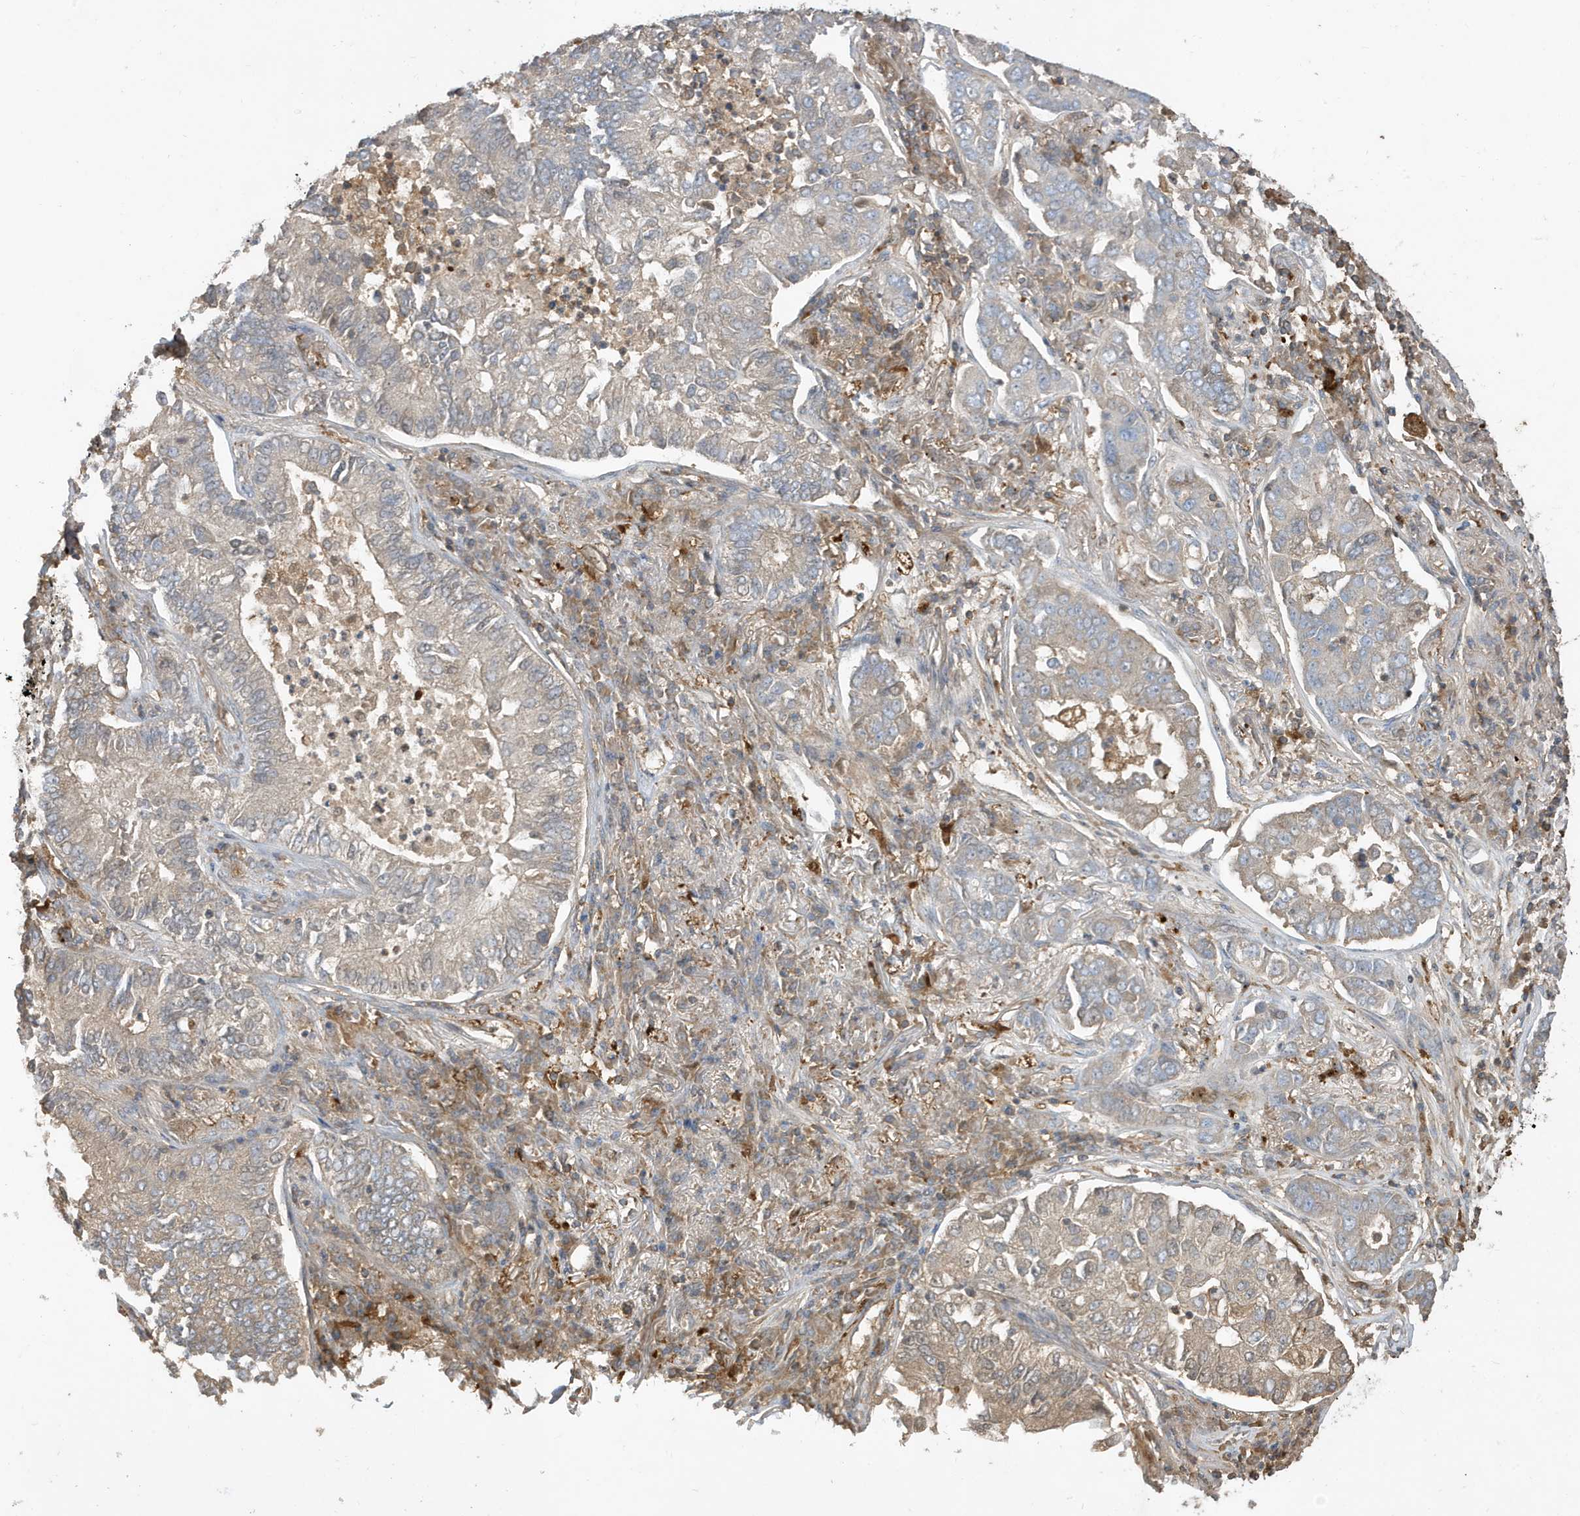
{"staining": {"intensity": "negative", "quantity": "none", "location": "none"}, "tissue": "lung cancer", "cell_type": "Tumor cells", "image_type": "cancer", "snomed": [{"axis": "morphology", "description": "Adenocarcinoma, NOS"}, {"axis": "topography", "description": "Lung"}], "caption": "Protein analysis of adenocarcinoma (lung) demonstrates no significant expression in tumor cells. (Brightfield microscopy of DAB (3,3'-diaminobenzidine) IHC at high magnification).", "gene": "ABTB1", "patient": {"sex": "male", "age": 49}}